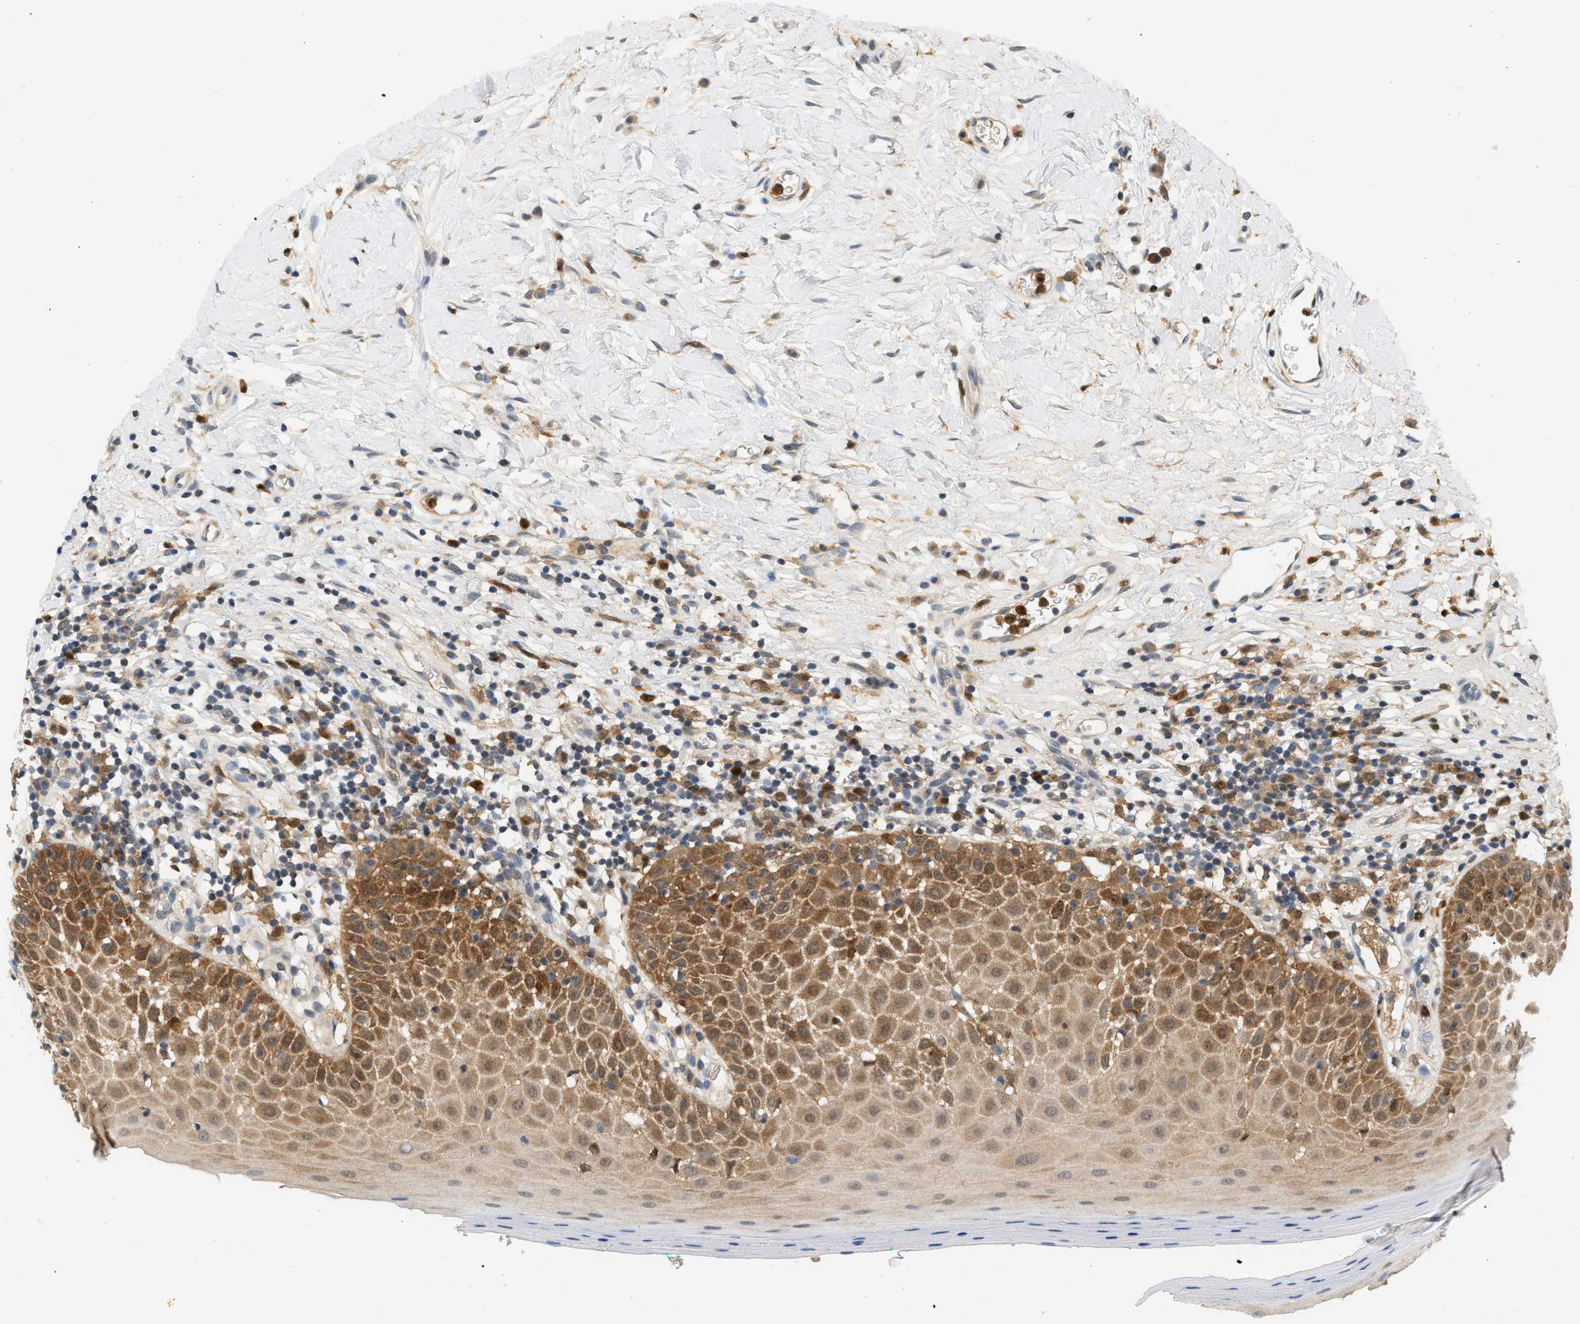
{"staining": {"intensity": "moderate", "quantity": ">75%", "location": "cytoplasmic/membranous"}, "tissue": "oral mucosa", "cell_type": "Squamous epithelial cells", "image_type": "normal", "snomed": [{"axis": "morphology", "description": "Normal tissue, NOS"}, {"axis": "topography", "description": "Skeletal muscle"}, {"axis": "topography", "description": "Oral tissue"}], "caption": "Protein staining exhibits moderate cytoplasmic/membranous positivity in about >75% of squamous epithelial cells in unremarkable oral mucosa. Immunohistochemistry (ihc) stains the protein of interest in brown and the nuclei are stained blue.", "gene": "PYCARD", "patient": {"sex": "male", "age": 58}}